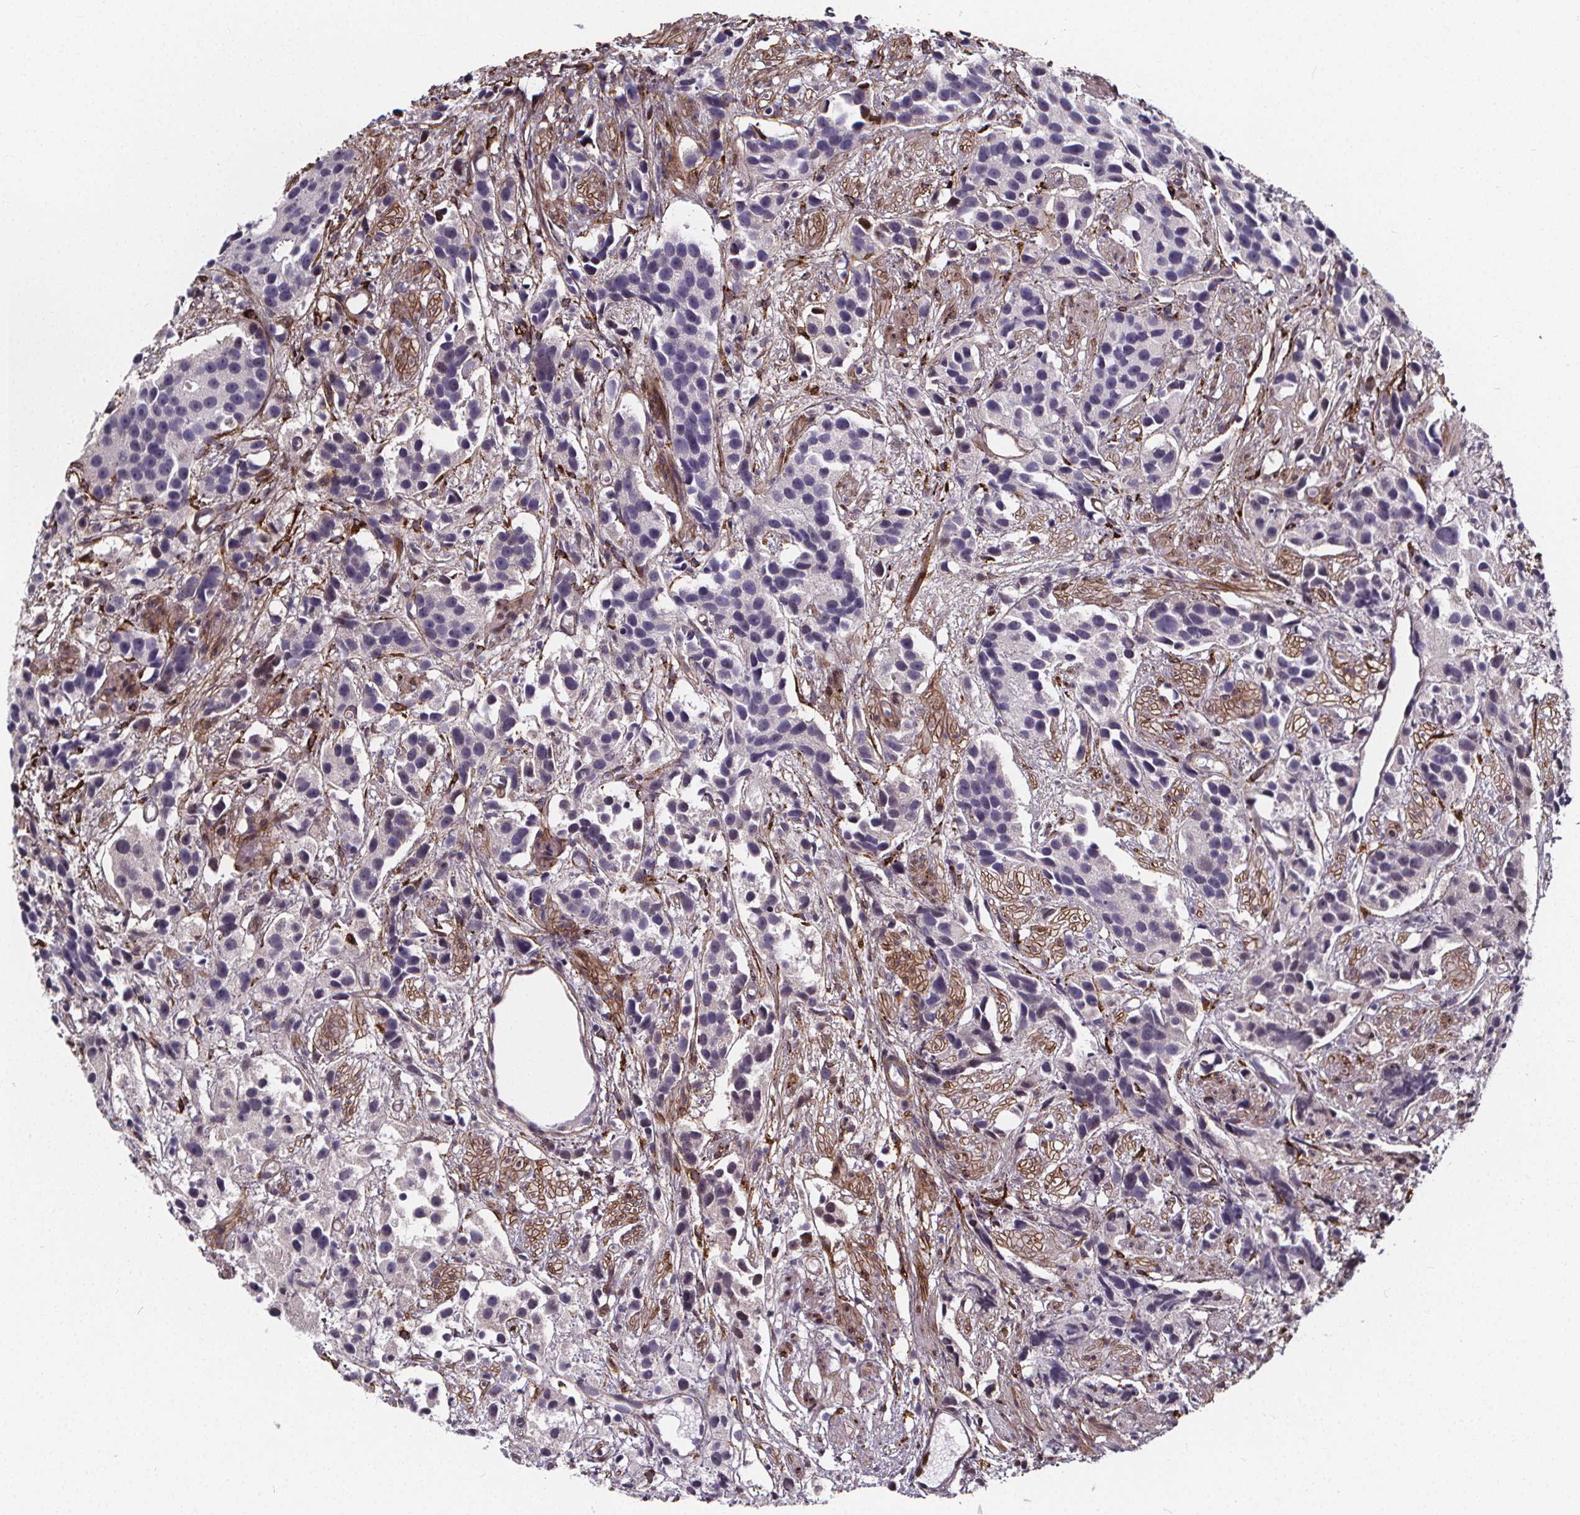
{"staining": {"intensity": "negative", "quantity": "none", "location": "none"}, "tissue": "prostate cancer", "cell_type": "Tumor cells", "image_type": "cancer", "snomed": [{"axis": "morphology", "description": "Adenocarcinoma, High grade"}, {"axis": "topography", "description": "Prostate"}], "caption": "High magnification brightfield microscopy of prostate high-grade adenocarcinoma stained with DAB (3,3'-diaminobenzidine) (brown) and counterstained with hematoxylin (blue): tumor cells show no significant positivity. Brightfield microscopy of IHC stained with DAB (brown) and hematoxylin (blue), captured at high magnification.", "gene": "AEBP1", "patient": {"sex": "male", "age": 68}}